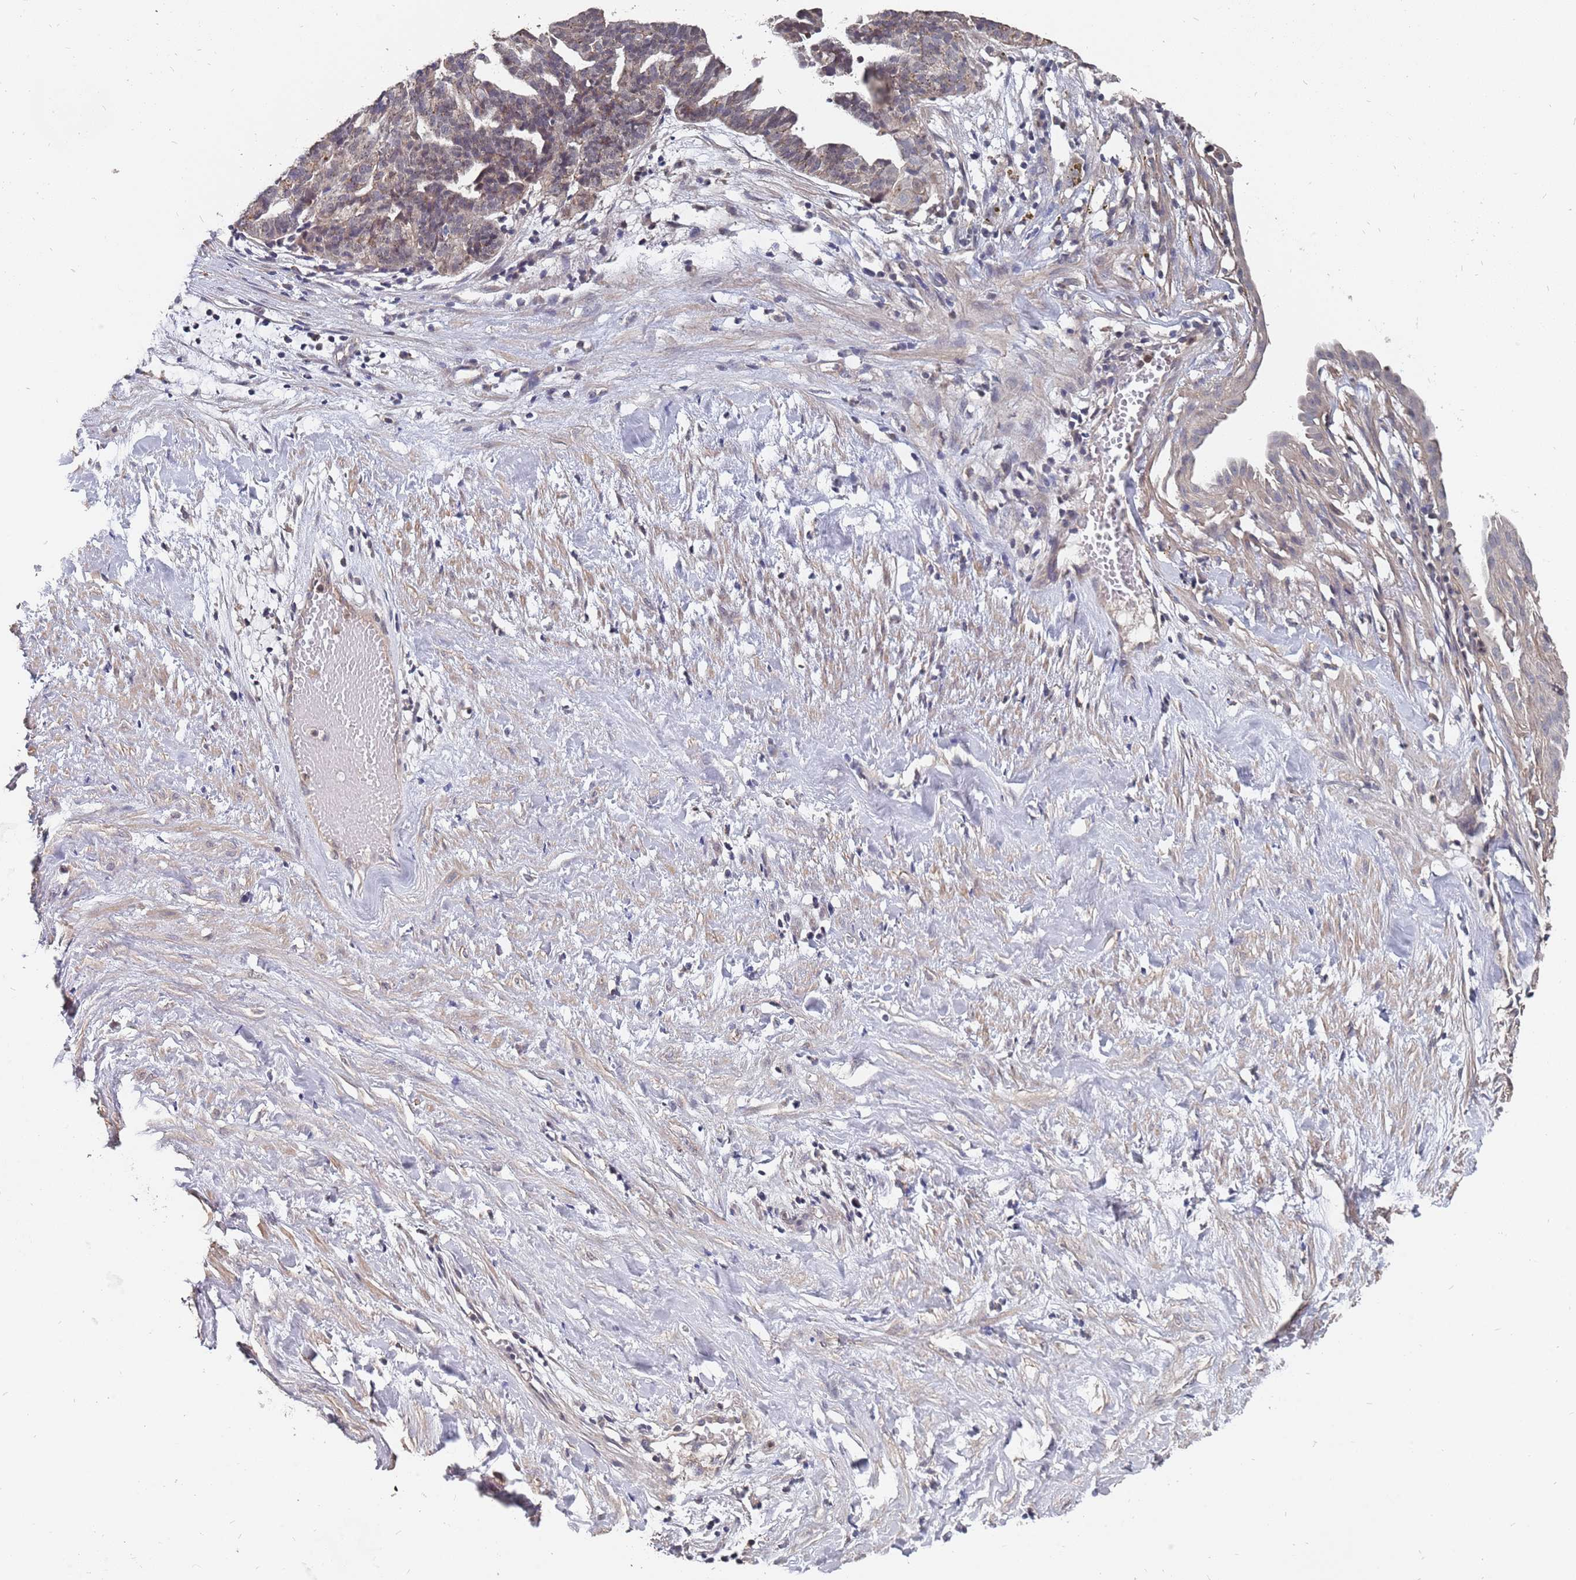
{"staining": {"intensity": "weak", "quantity": ">75%", "location": "cytoplasmic/membranous"}, "tissue": "ovarian cancer", "cell_type": "Tumor cells", "image_type": "cancer", "snomed": [{"axis": "morphology", "description": "Cystadenocarcinoma, serous, NOS"}, {"axis": "topography", "description": "Ovary"}], "caption": "Immunohistochemistry (IHC) of ovarian cancer (serous cystadenocarcinoma) demonstrates low levels of weak cytoplasmic/membranous positivity in approximately >75% of tumor cells. (DAB (3,3'-diaminobenzidine) IHC with brightfield microscopy, high magnification).", "gene": "TCEANC2", "patient": {"sex": "female", "age": 59}}